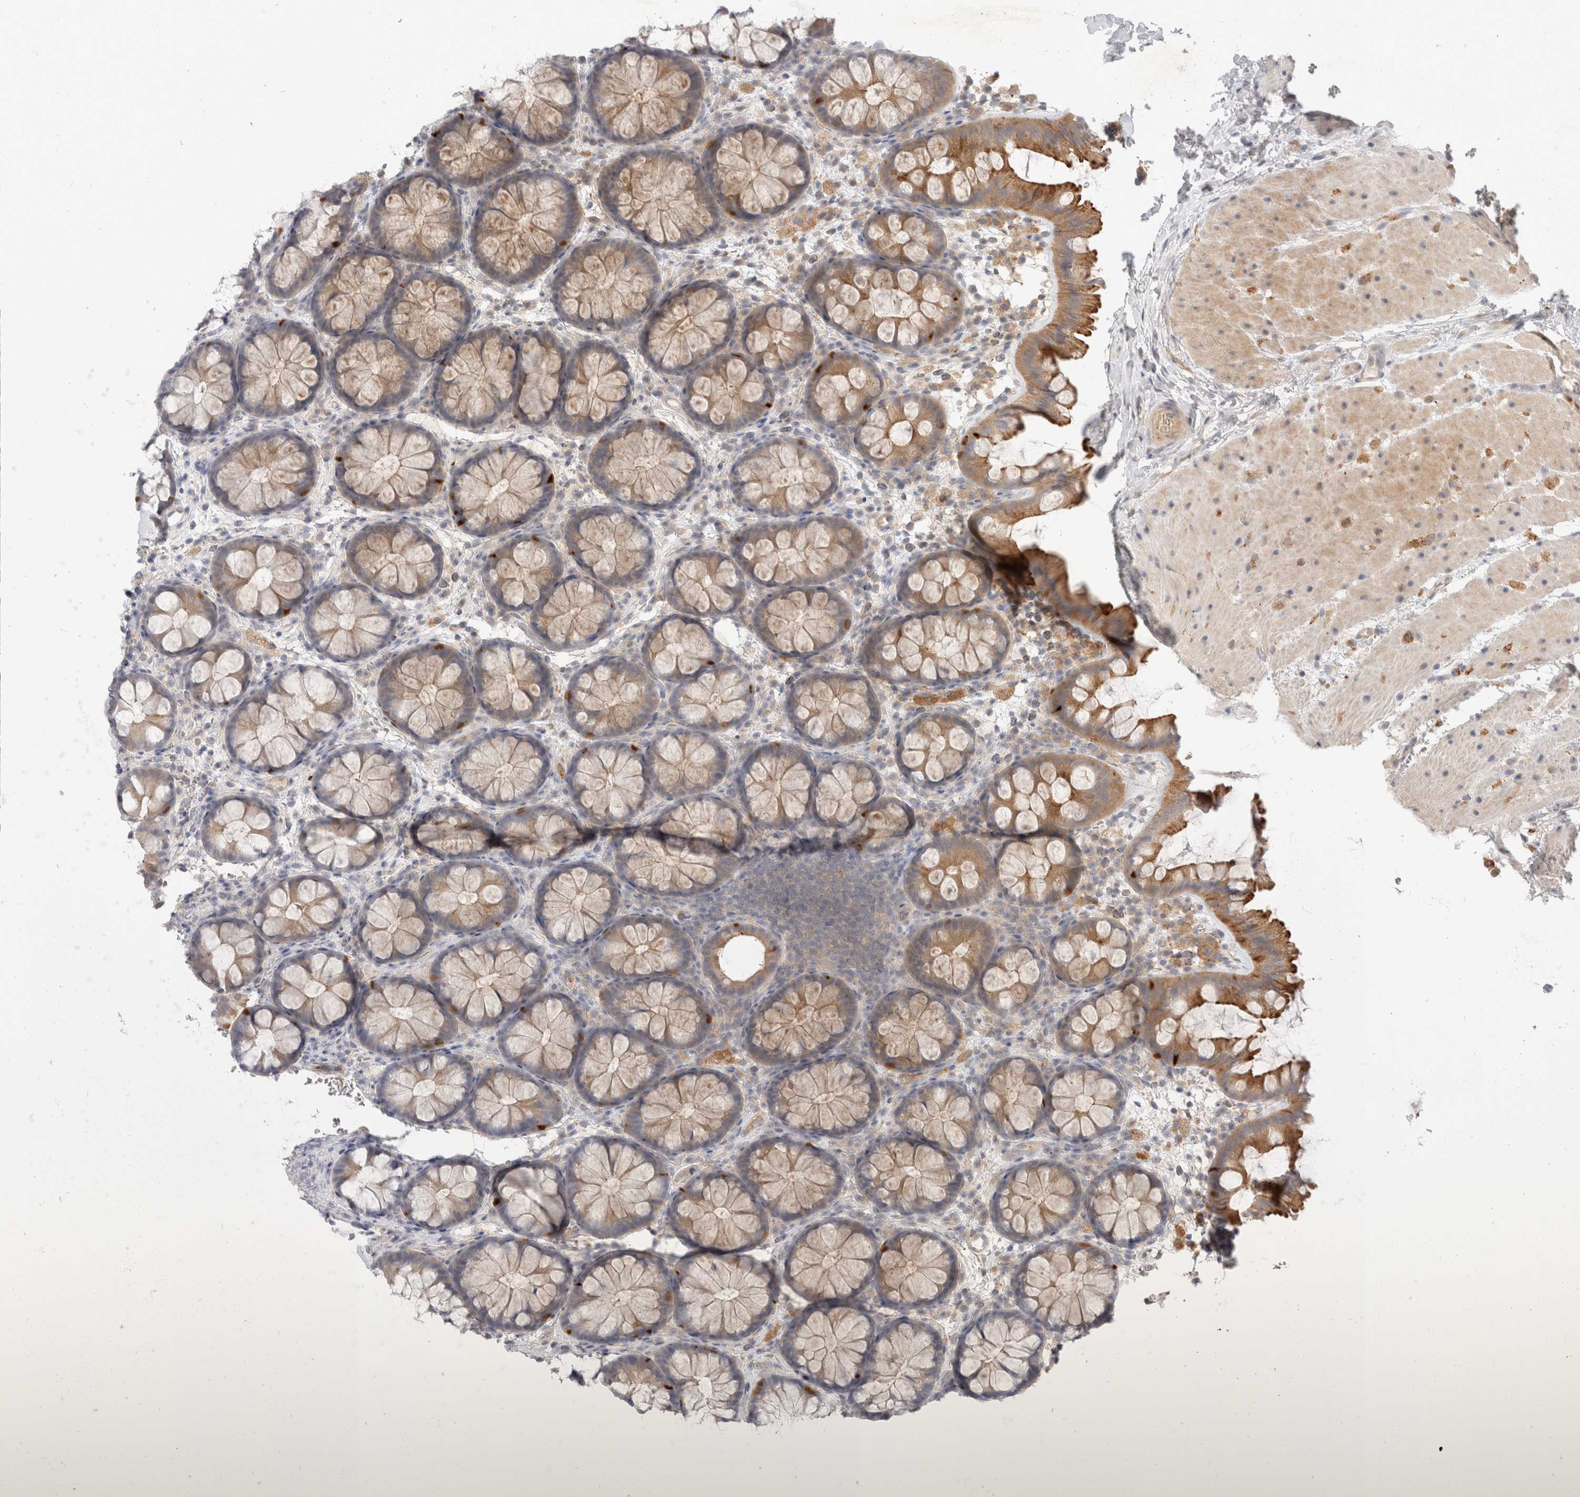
{"staining": {"intensity": "negative", "quantity": "none", "location": "none"}, "tissue": "colon", "cell_type": "Endothelial cells", "image_type": "normal", "snomed": [{"axis": "morphology", "description": "Normal tissue, NOS"}, {"axis": "topography", "description": "Colon"}], "caption": "This photomicrograph is of normal colon stained with IHC to label a protein in brown with the nuclei are counter-stained blue. There is no expression in endothelial cells. (IHC, brightfield microscopy, high magnification).", "gene": "TOM1L2", "patient": {"sex": "female", "age": 62}}